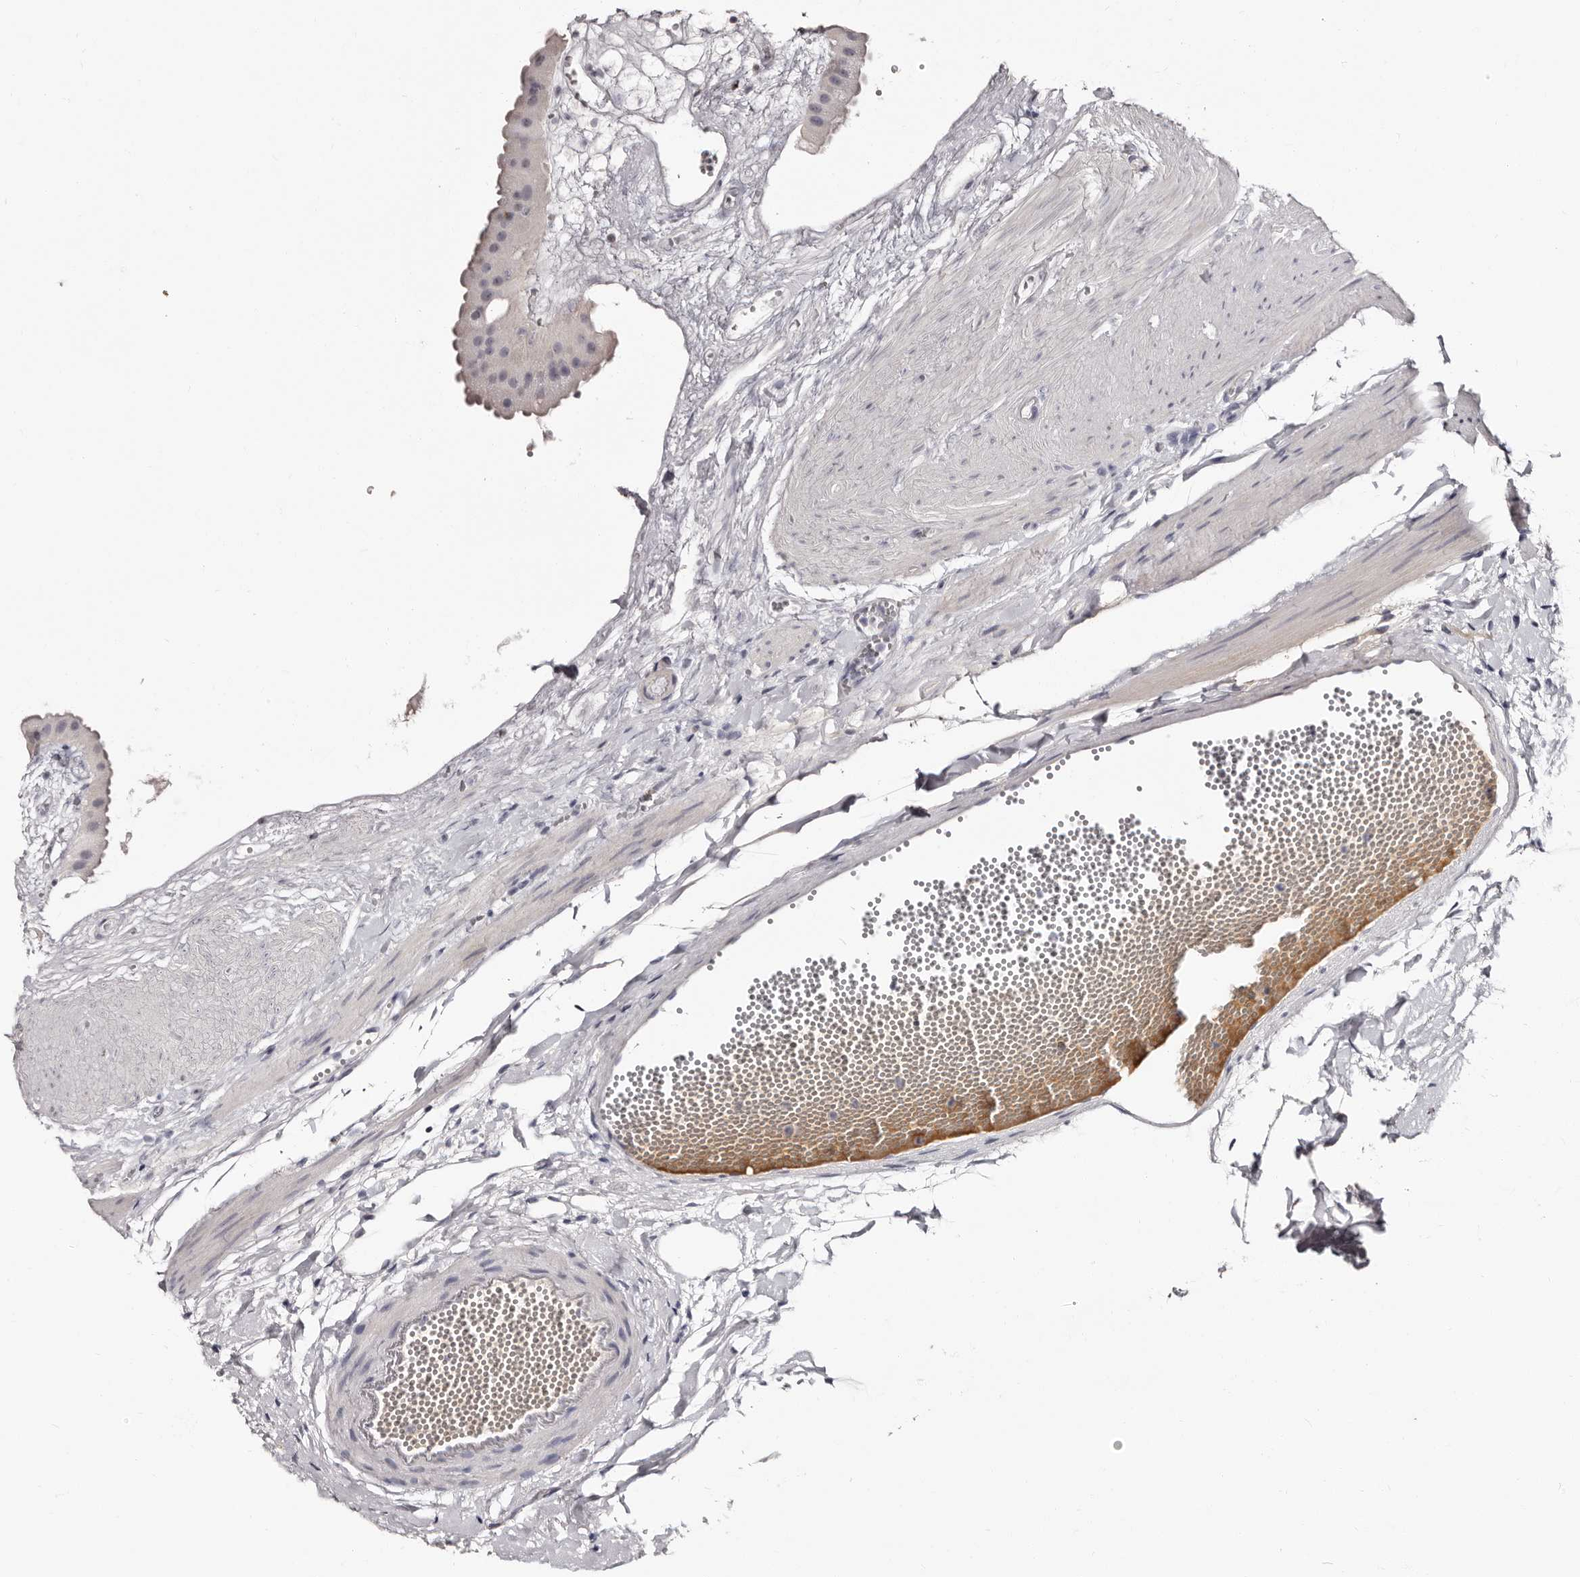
{"staining": {"intensity": "negative", "quantity": "none", "location": "none"}, "tissue": "gallbladder", "cell_type": "Glandular cells", "image_type": "normal", "snomed": [{"axis": "morphology", "description": "Normal tissue, NOS"}, {"axis": "topography", "description": "Gallbladder"}], "caption": "IHC histopathology image of unremarkable gallbladder stained for a protein (brown), which shows no positivity in glandular cells. Brightfield microscopy of IHC stained with DAB (3,3'-diaminobenzidine) (brown) and hematoxylin (blue), captured at high magnification.", "gene": "TBC1D22B", "patient": {"sex": "female", "age": 64}}